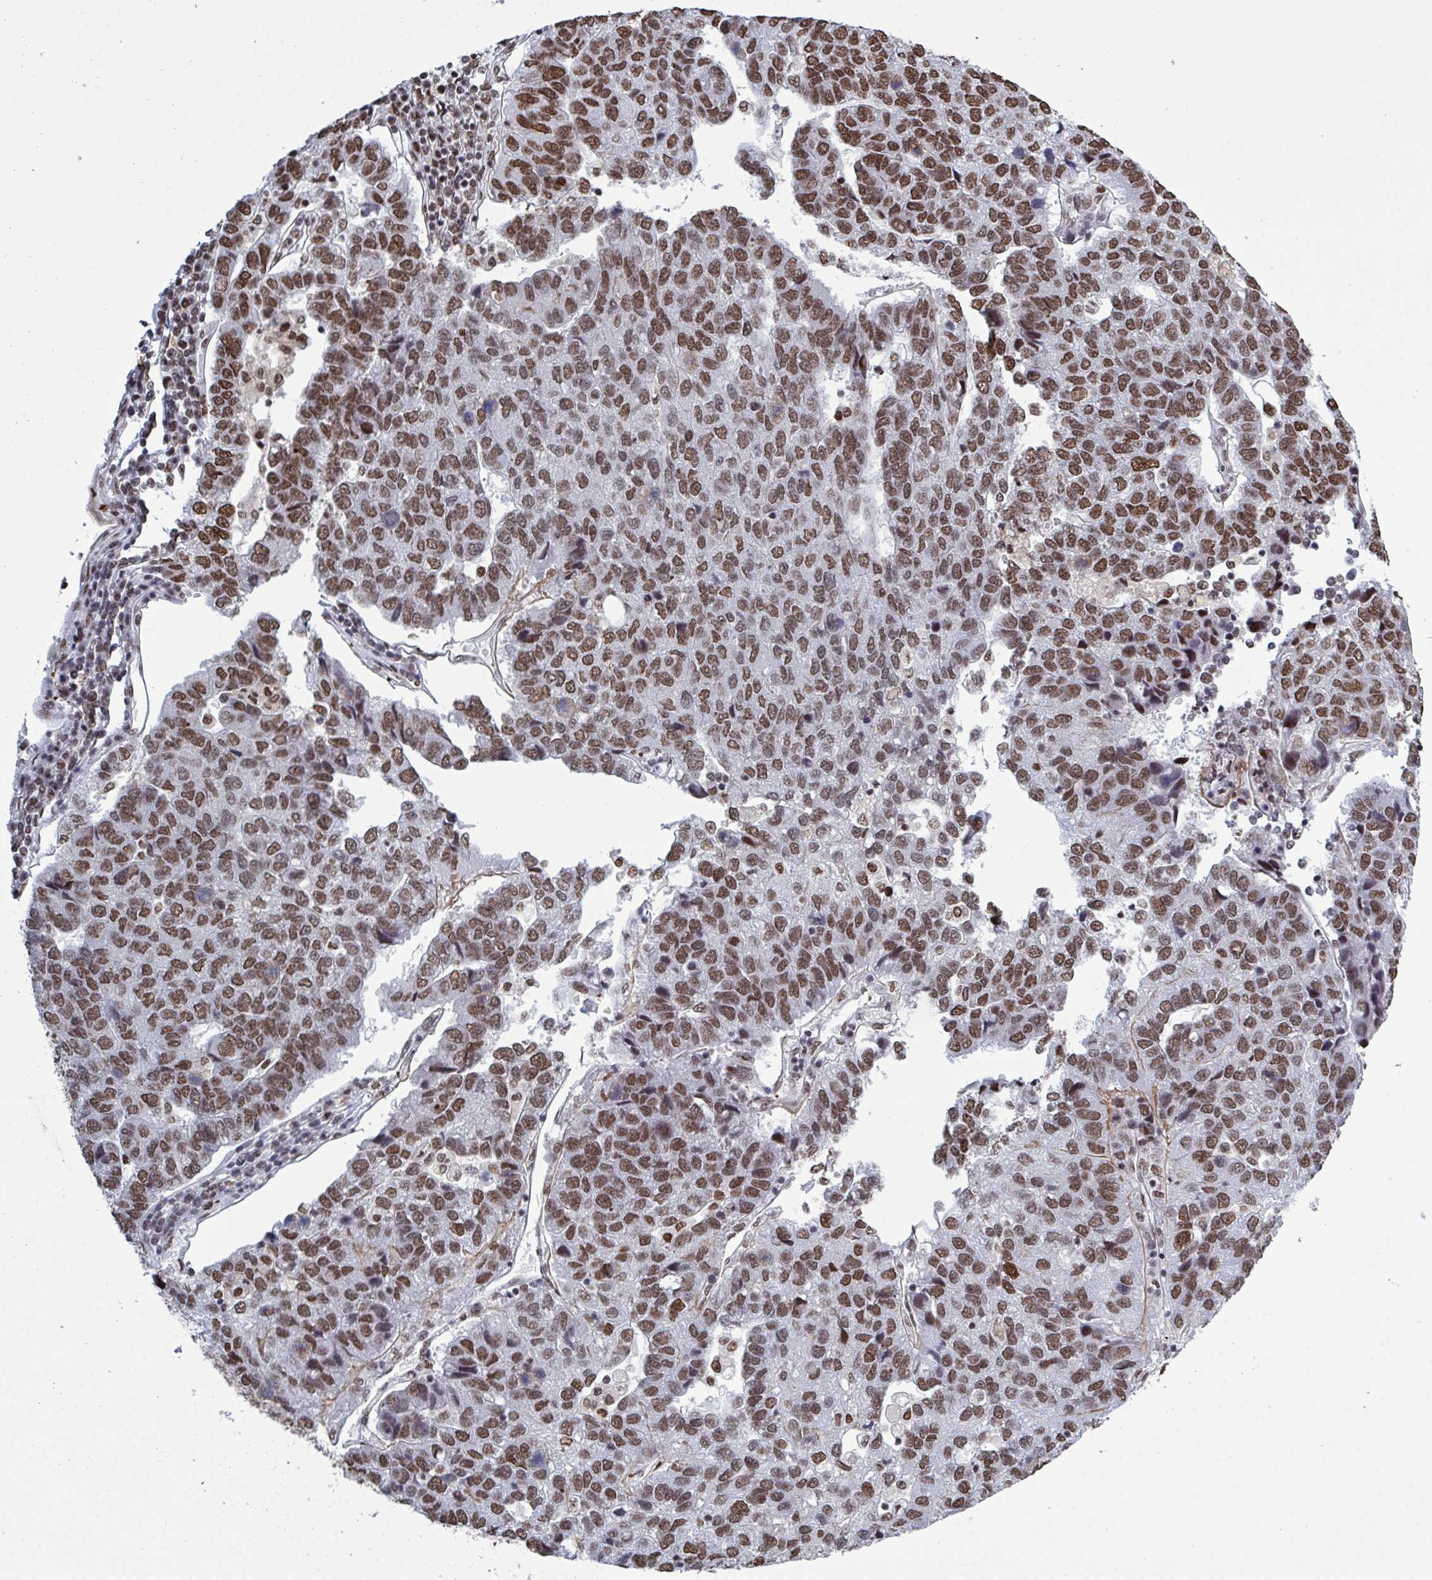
{"staining": {"intensity": "strong", "quantity": ">75%", "location": "nuclear"}, "tissue": "pancreatic cancer", "cell_type": "Tumor cells", "image_type": "cancer", "snomed": [{"axis": "morphology", "description": "Adenocarcinoma, NOS"}, {"axis": "topography", "description": "Pancreas"}], "caption": "Immunohistochemical staining of human pancreatic adenocarcinoma exhibits high levels of strong nuclear staining in about >75% of tumor cells. (IHC, brightfield microscopy, high magnification).", "gene": "ZNF607", "patient": {"sex": "female", "age": 61}}